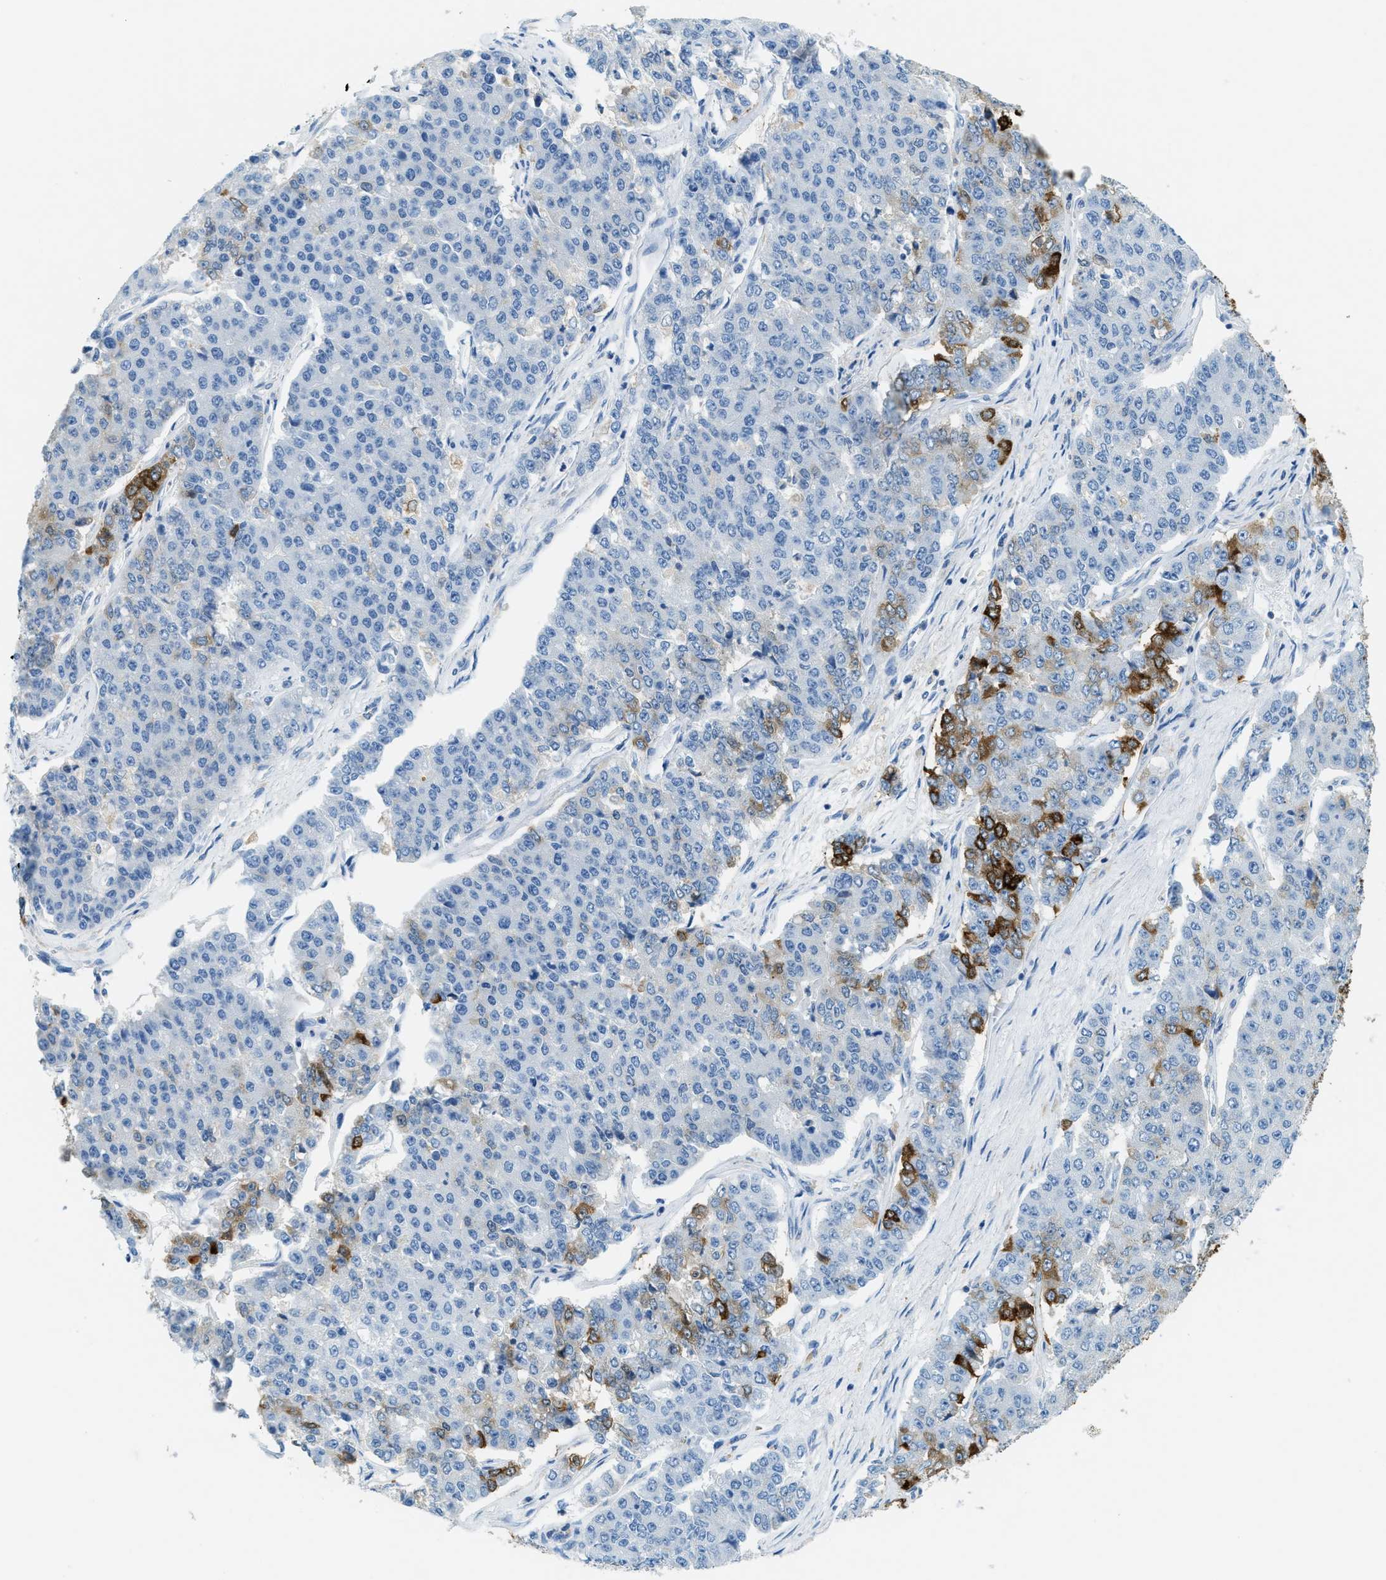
{"staining": {"intensity": "strong", "quantity": "<25%", "location": "cytoplasmic/membranous"}, "tissue": "pancreatic cancer", "cell_type": "Tumor cells", "image_type": "cancer", "snomed": [{"axis": "morphology", "description": "Adenocarcinoma, NOS"}, {"axis": "topography", "description": "Pancreas"}], "caption": "A photomicrograph showing strong cytoplasmic/membranous positivity in approximately <25% of tumor cells in pancreatic cancer (adenocarcinoma), as visualized by brown immunohistochemical staining.", "gene": "MATCAP2", "patient": {"sex": "male", "age": 50}}